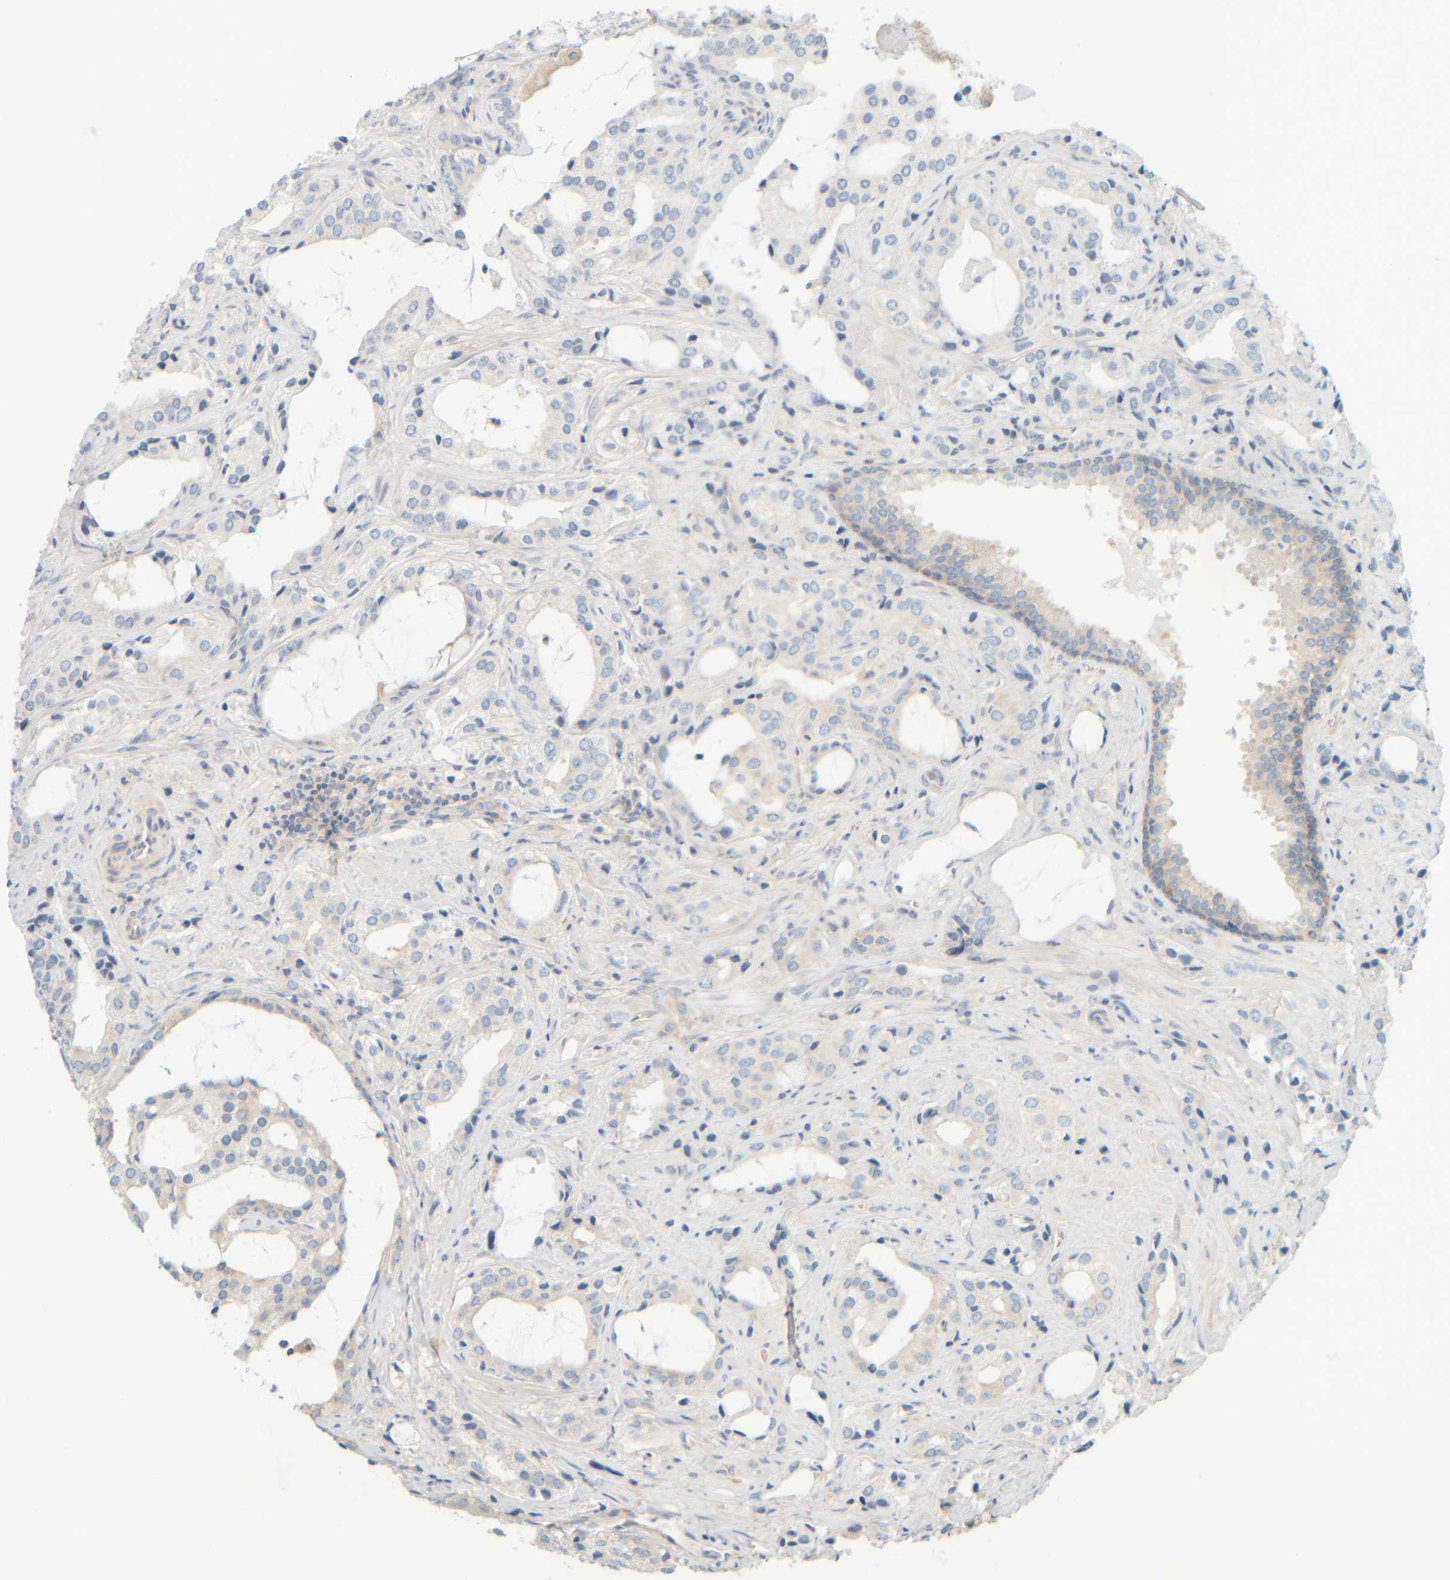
{"staining": {"intensity": "negative", "quantity": "none", "location": "none"}, "tissue": "prostate cancer", "cell_type": "Tumor cells", "image_type": "cancer", "snomed": [{"axis": "morphology", "description": "Adenocarcinoma, High grade"}, {"axis": "topography", "description": "Prostate"}], "caption": "A histopathology image of human prostate adenocarcinoma (high-grade) is negative for staining in tumor cells.", "gene": "PTGES3L-AARSD1", "patient": {"sex": "male", "age": 66}}